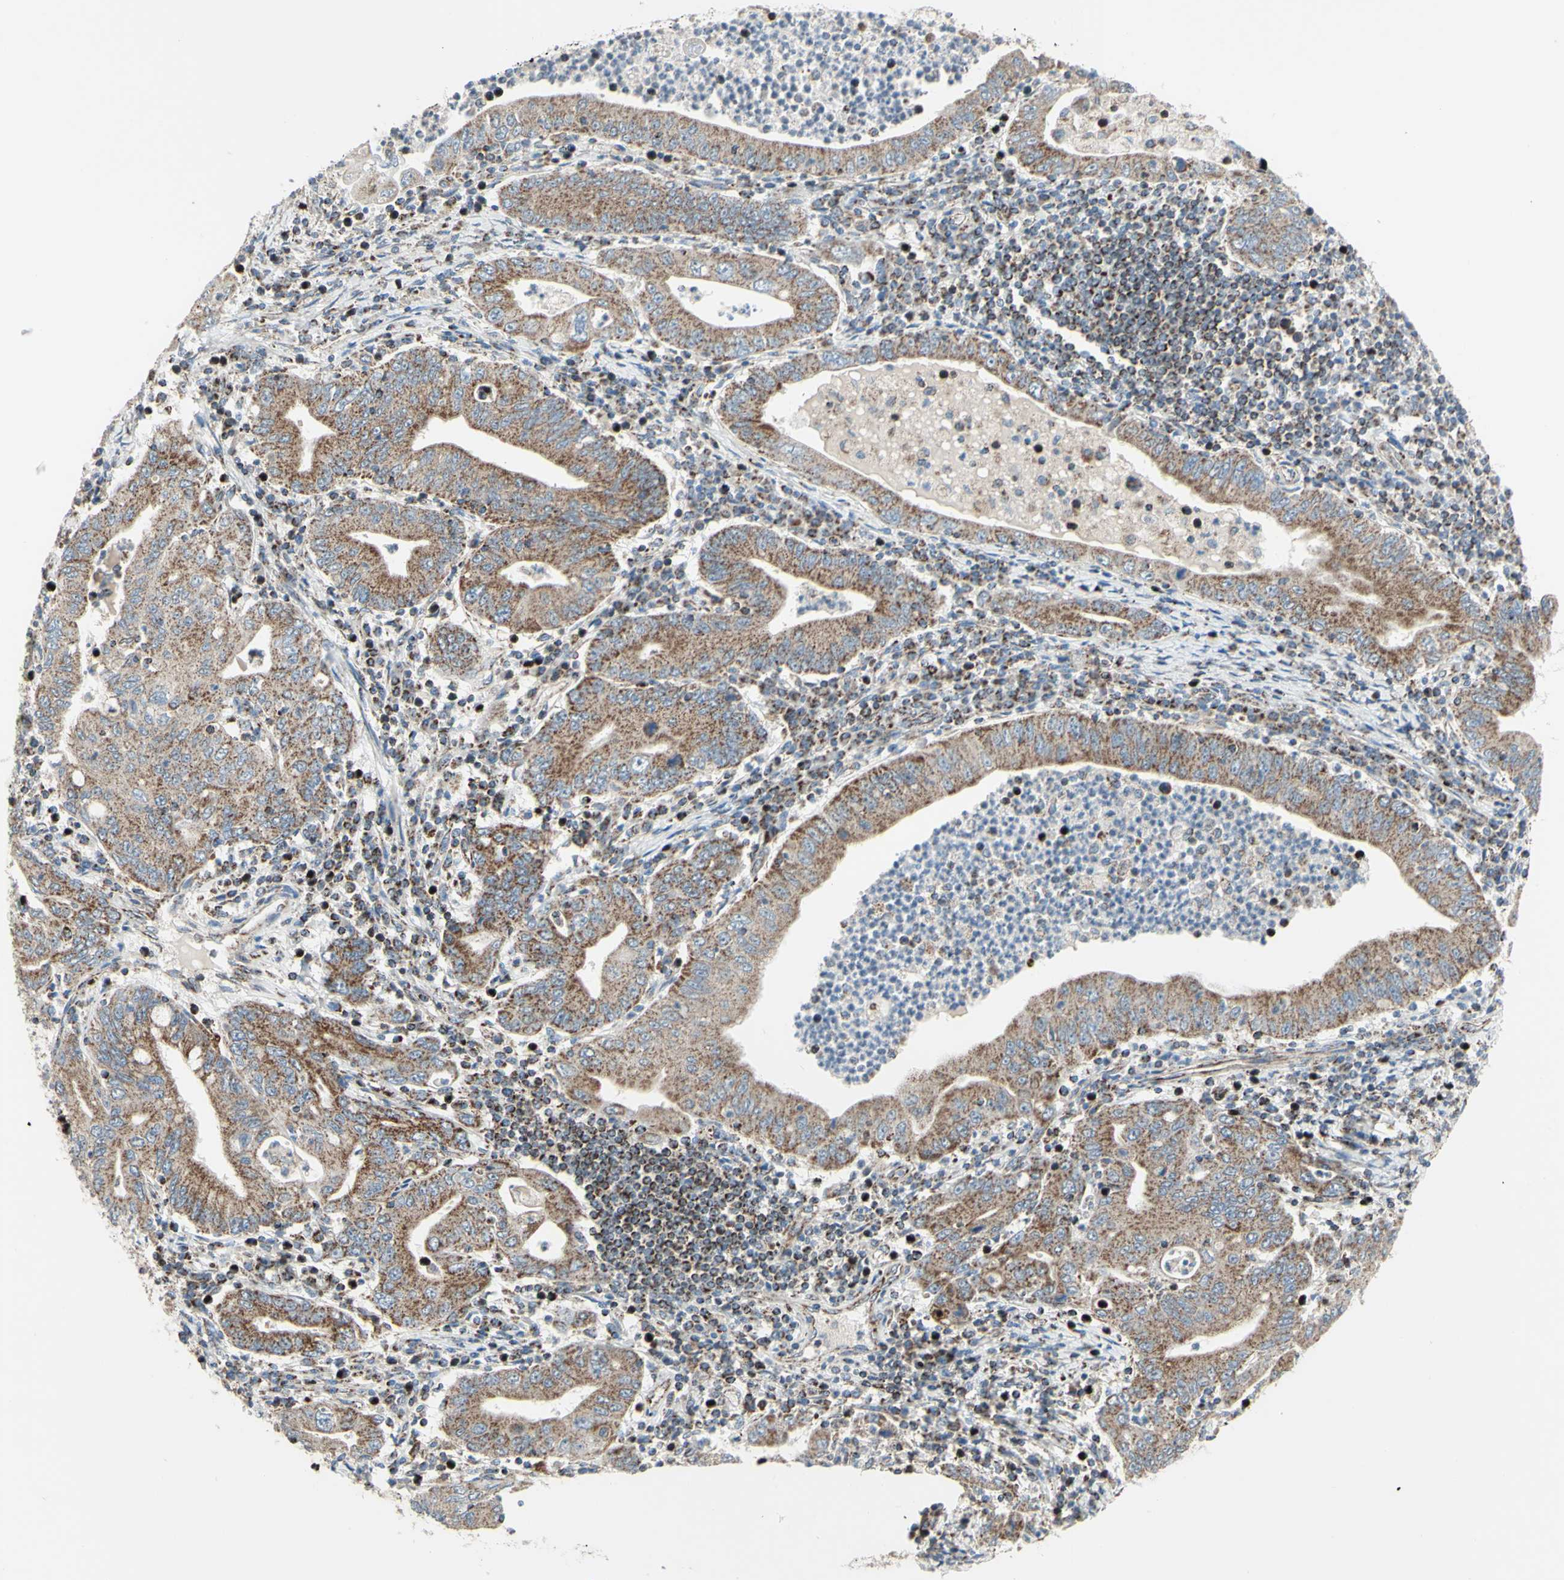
{"staining": {"intensity": "weak", "quantity": "<25%", "location": "cytoplasmic/membranous"}, "tissue": "stomach cancer", "cell_type": "Tumor cells", "image_type": "cancer", "snomed": [{"axis": "morphology", "description": "Normal tissue, NOS"}, {"axis": "morphology", "description": "Adenocarcinoma, NOS"}, {"axis": "topography", "description": "Esophagus"}, {"axis": "topography", "description": "Stomach, upper"}, {"axis": "topography", "description": "Peripheral nerve tissue"}], "caption": "DAB immunohistochemical staining of stomach cancer demonstrates no significant expression in tumor cells. (DAB (3,3'-diaminobenzidine) immunohistochemistry (IHC) visualized using brightfield microscopy, high magnification).", "gene": "FAM171B", "patient": {"sex": "male", "age": 62}}